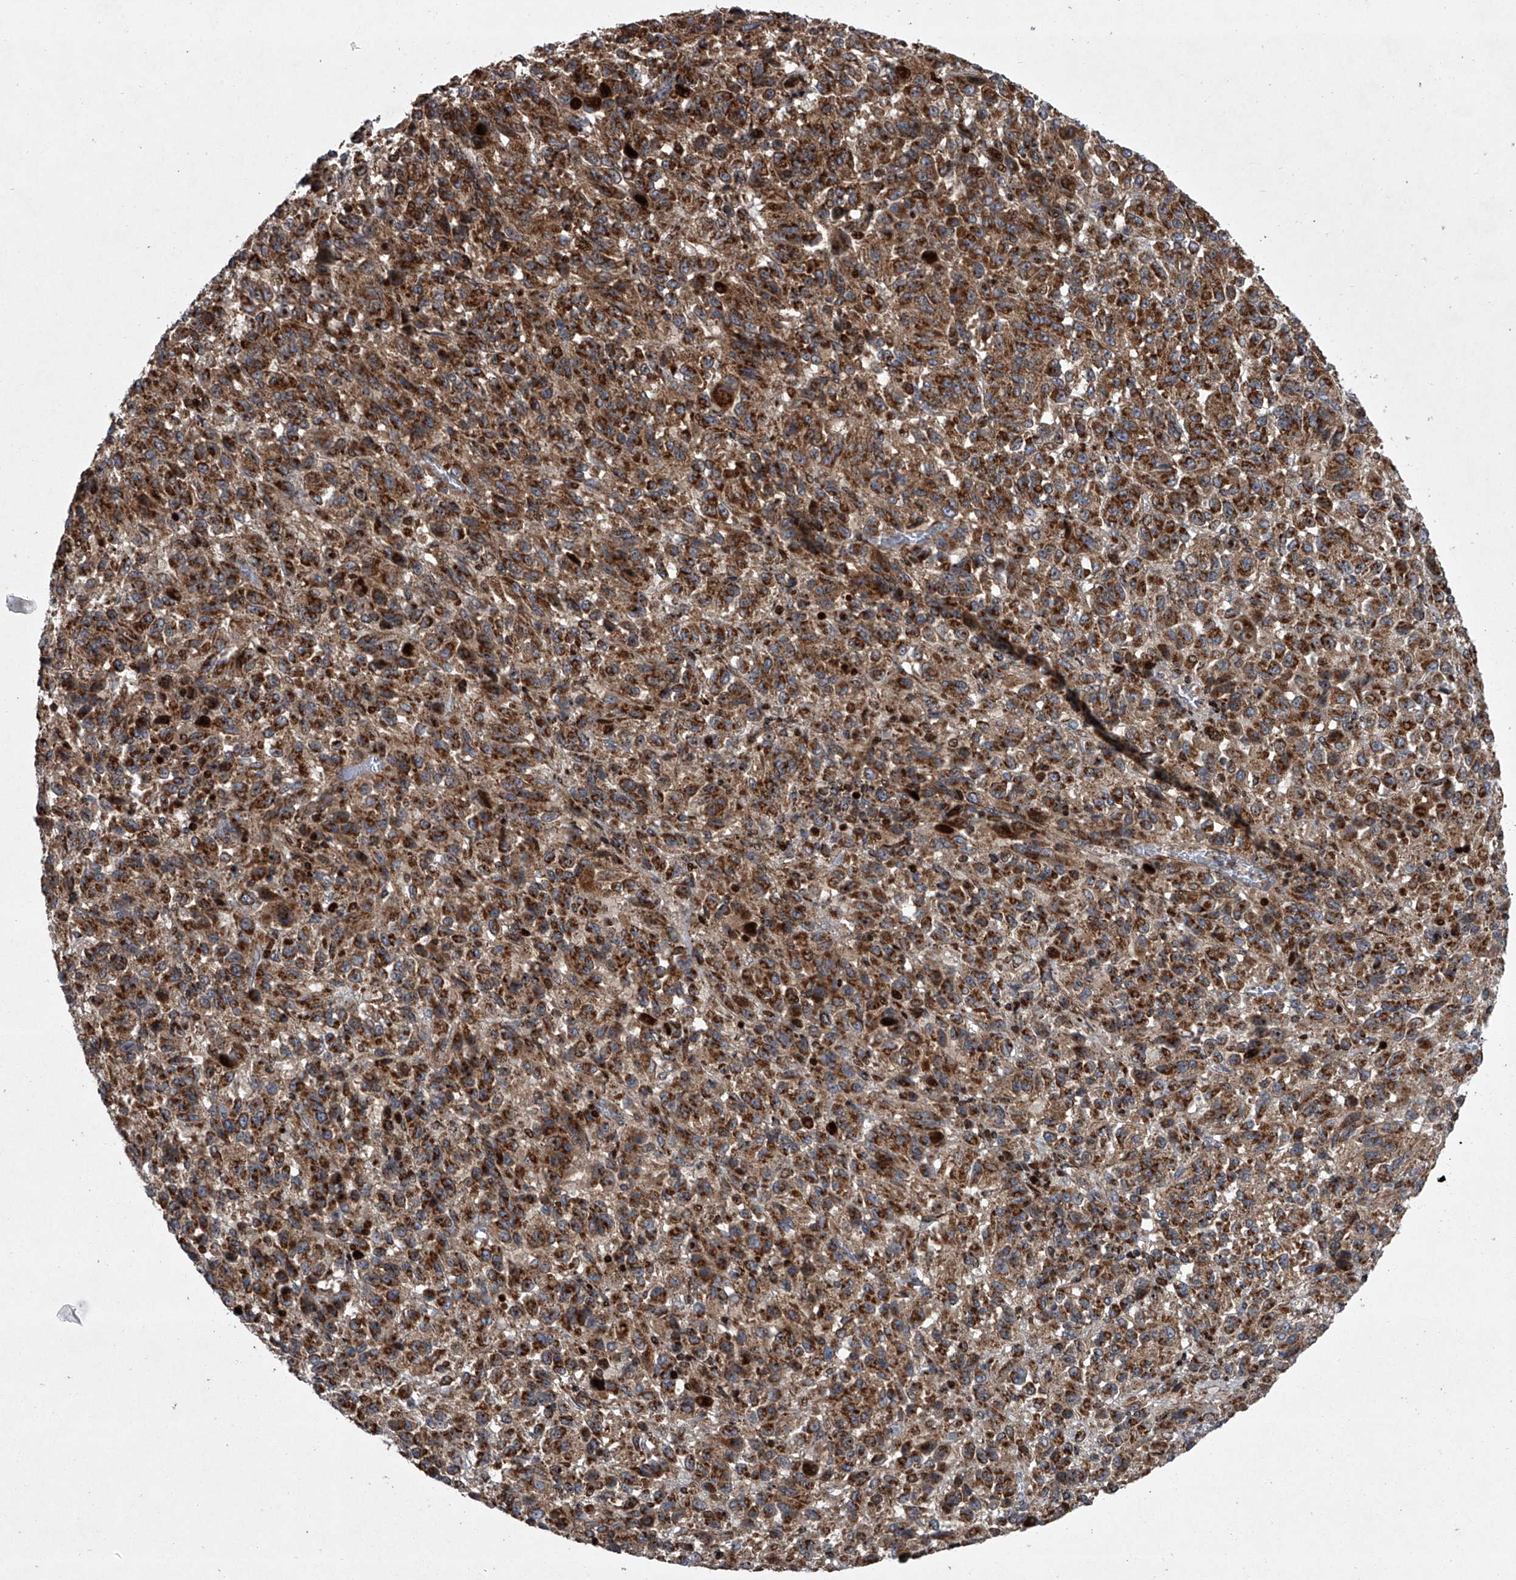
{"staining": {"intensity": "strong", "quantity": ">75%", "location": "cytoplasmic/membranous"}, "tissue": "melanoma", "cell_type": "Tumor cells", "image_type": "cancer", "snomed": [{"axis": "morphology", "description": "Malignant melanoma, Metastatic site"}, {"axis": "topography", "description": "Lung"}], "caption": "A micrograph of malignant melanoma (metastatic site) stained for a protein demonstrates strong cytoplasmic/membranous brown staining in tumor cells.", "gene": "STRADA", "patient": {"sex": "male", "age": 64}}